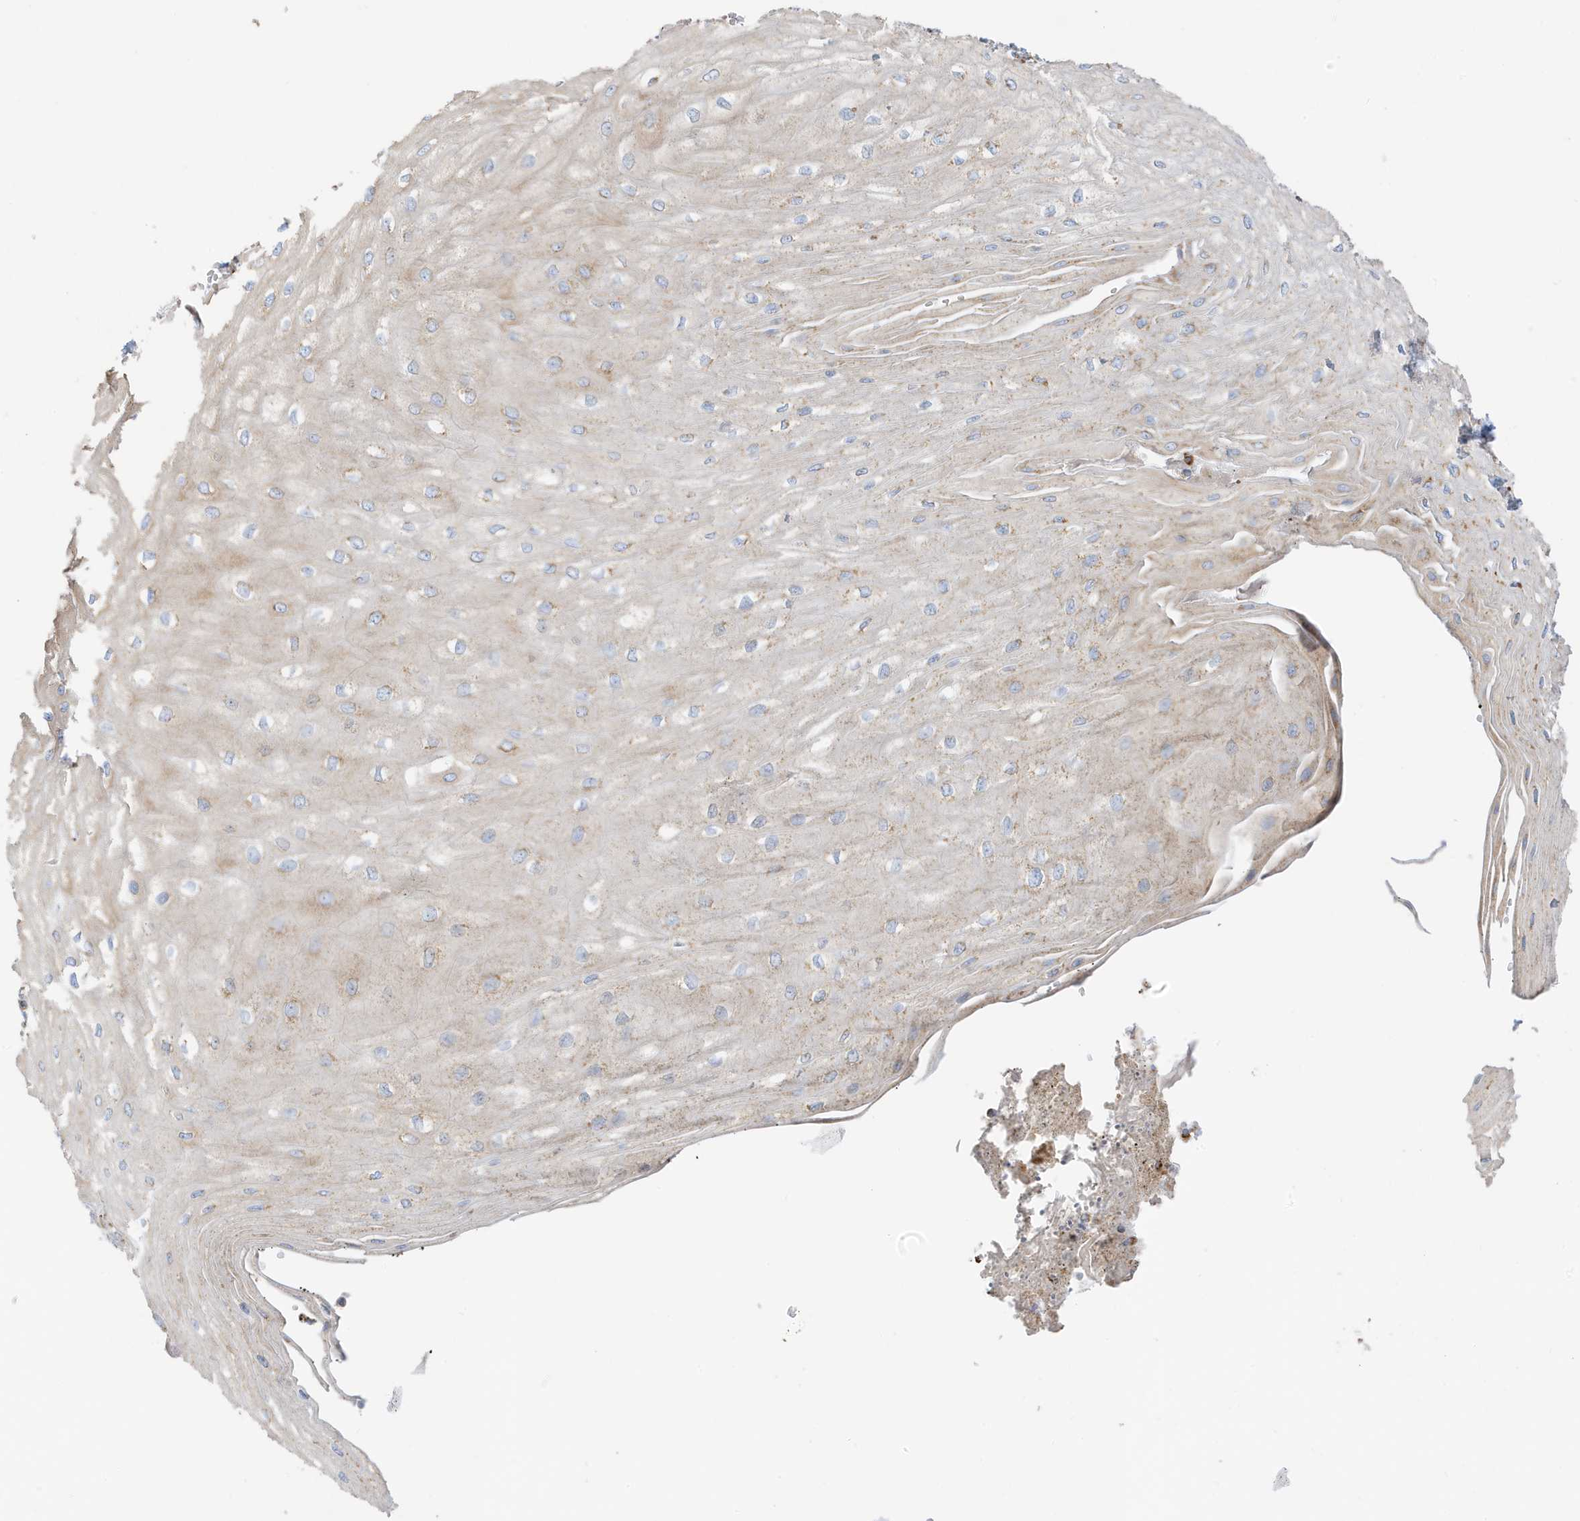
{"staining": {"intensity": "moderate", "quantity": "25%-75%", "location": "cytoplasmic/membranous"}, "tissue": "esophagus", "cell_type": "Squamous epithelial cells", "image_type": "normal", "snomed": [{"axis": "morphology", "description": "Normal tissue, NOS"}, {"axis": "topography", "description": "Esophagus"}], "caption": "This histopathology image exhibits normal esophagus stained with immunohistochemistry (IHC) to label a protein in brown. The cytoplasmic/membranous of squamous epithelial cells show moderate positivity for the protein. Nuclei are counter-stained blue.", "gene": "CAPN13", "patient": {"sex": "male", "age": 60}}